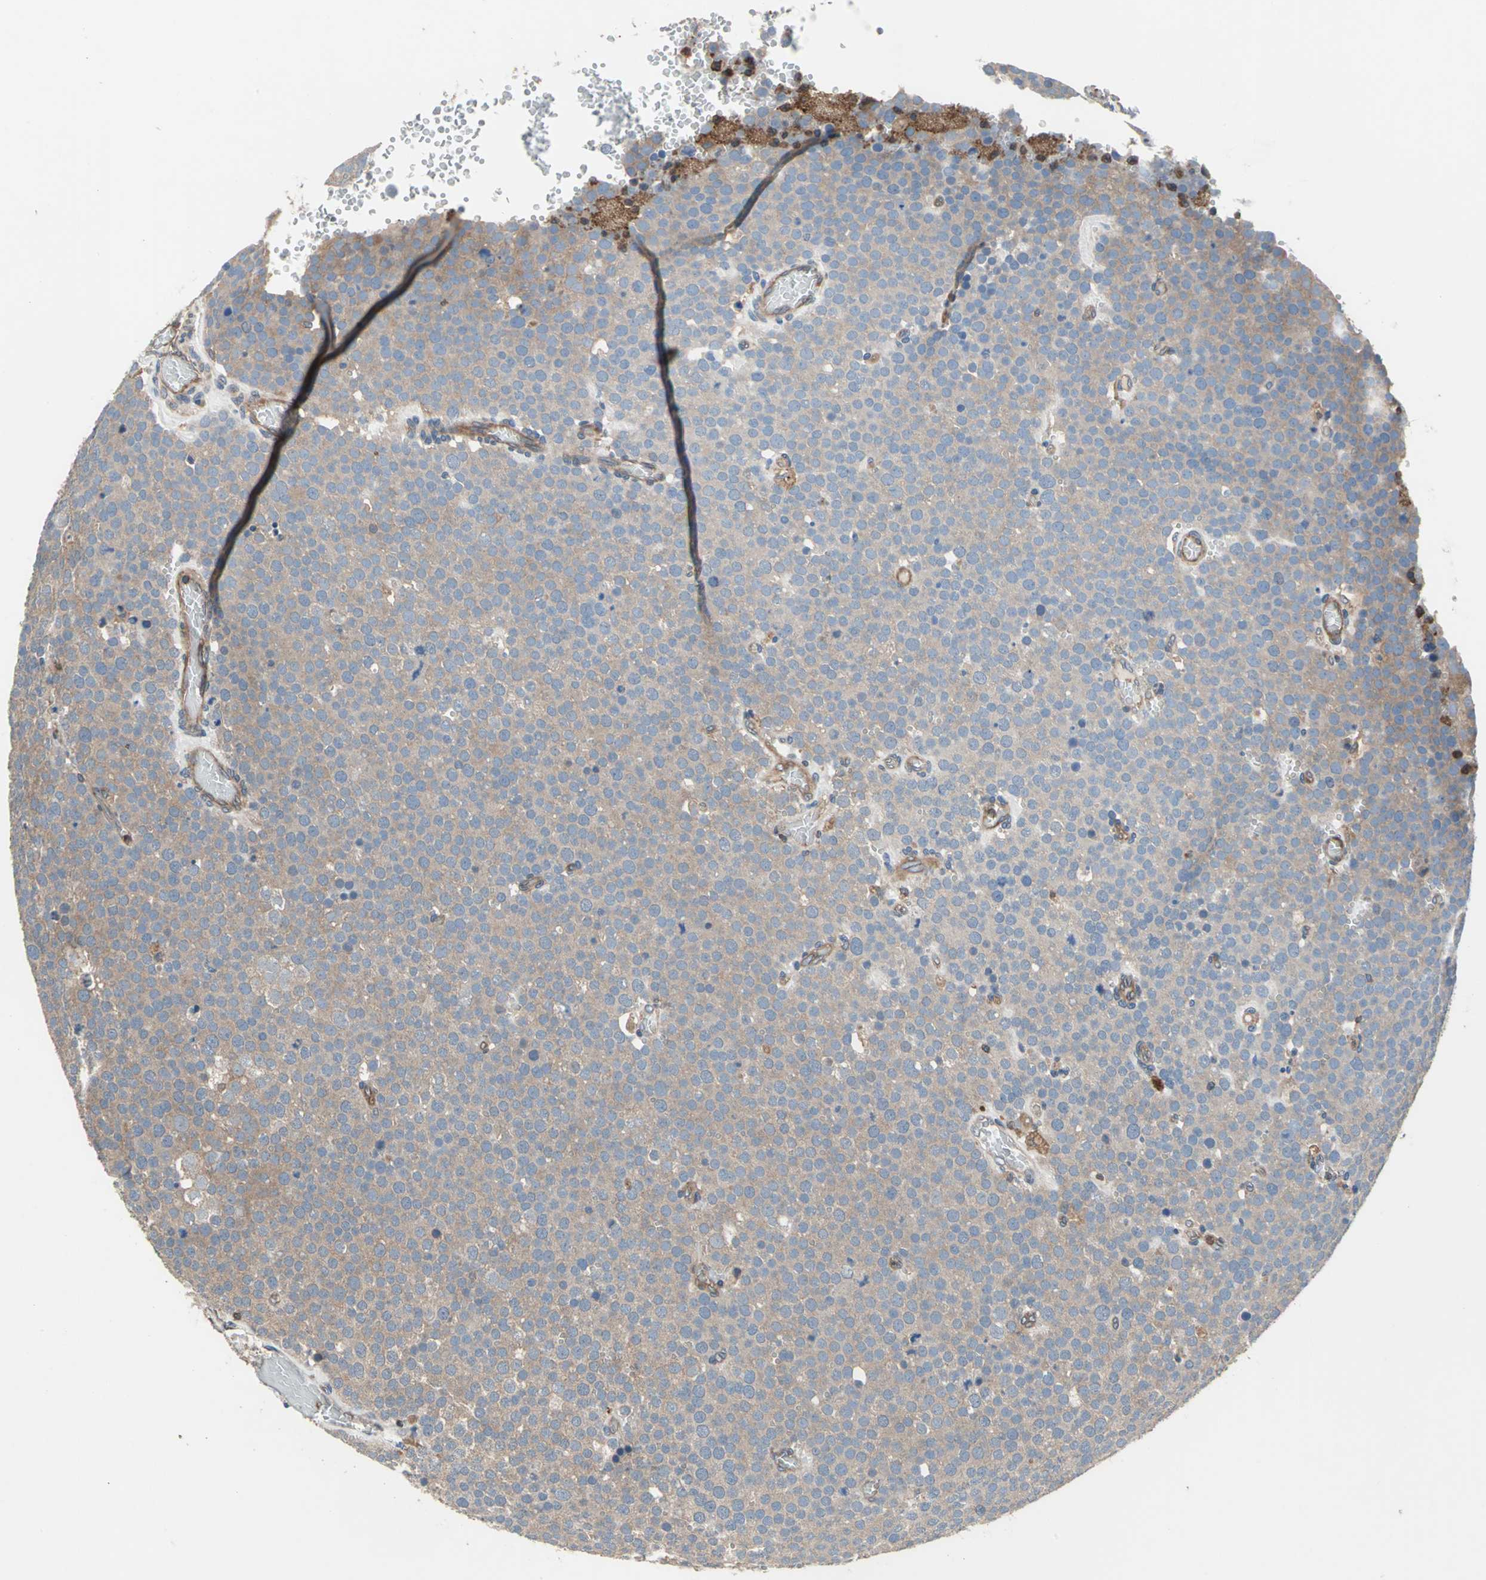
{"staining": {"intensity": "moderate", "quantity": ">75%", "location": "cytoplasmic/membranous"}, "tissue": "testis cancer", "cell_type": "Tumor cells", "image_type": "cancer", "snomed": [{"axis": "morphology", "description": "Seminoma, NOS"}, {"axis": "topography", "description": "Testis"}], "caption": "Immunohistochemical staining of human testis cancer exhibits moderate cytoplasmic/membranous protein expression in about >75% of tumor cells.", "gene": "CAPN1", "patient": {"sex": "male", "age": 71}}